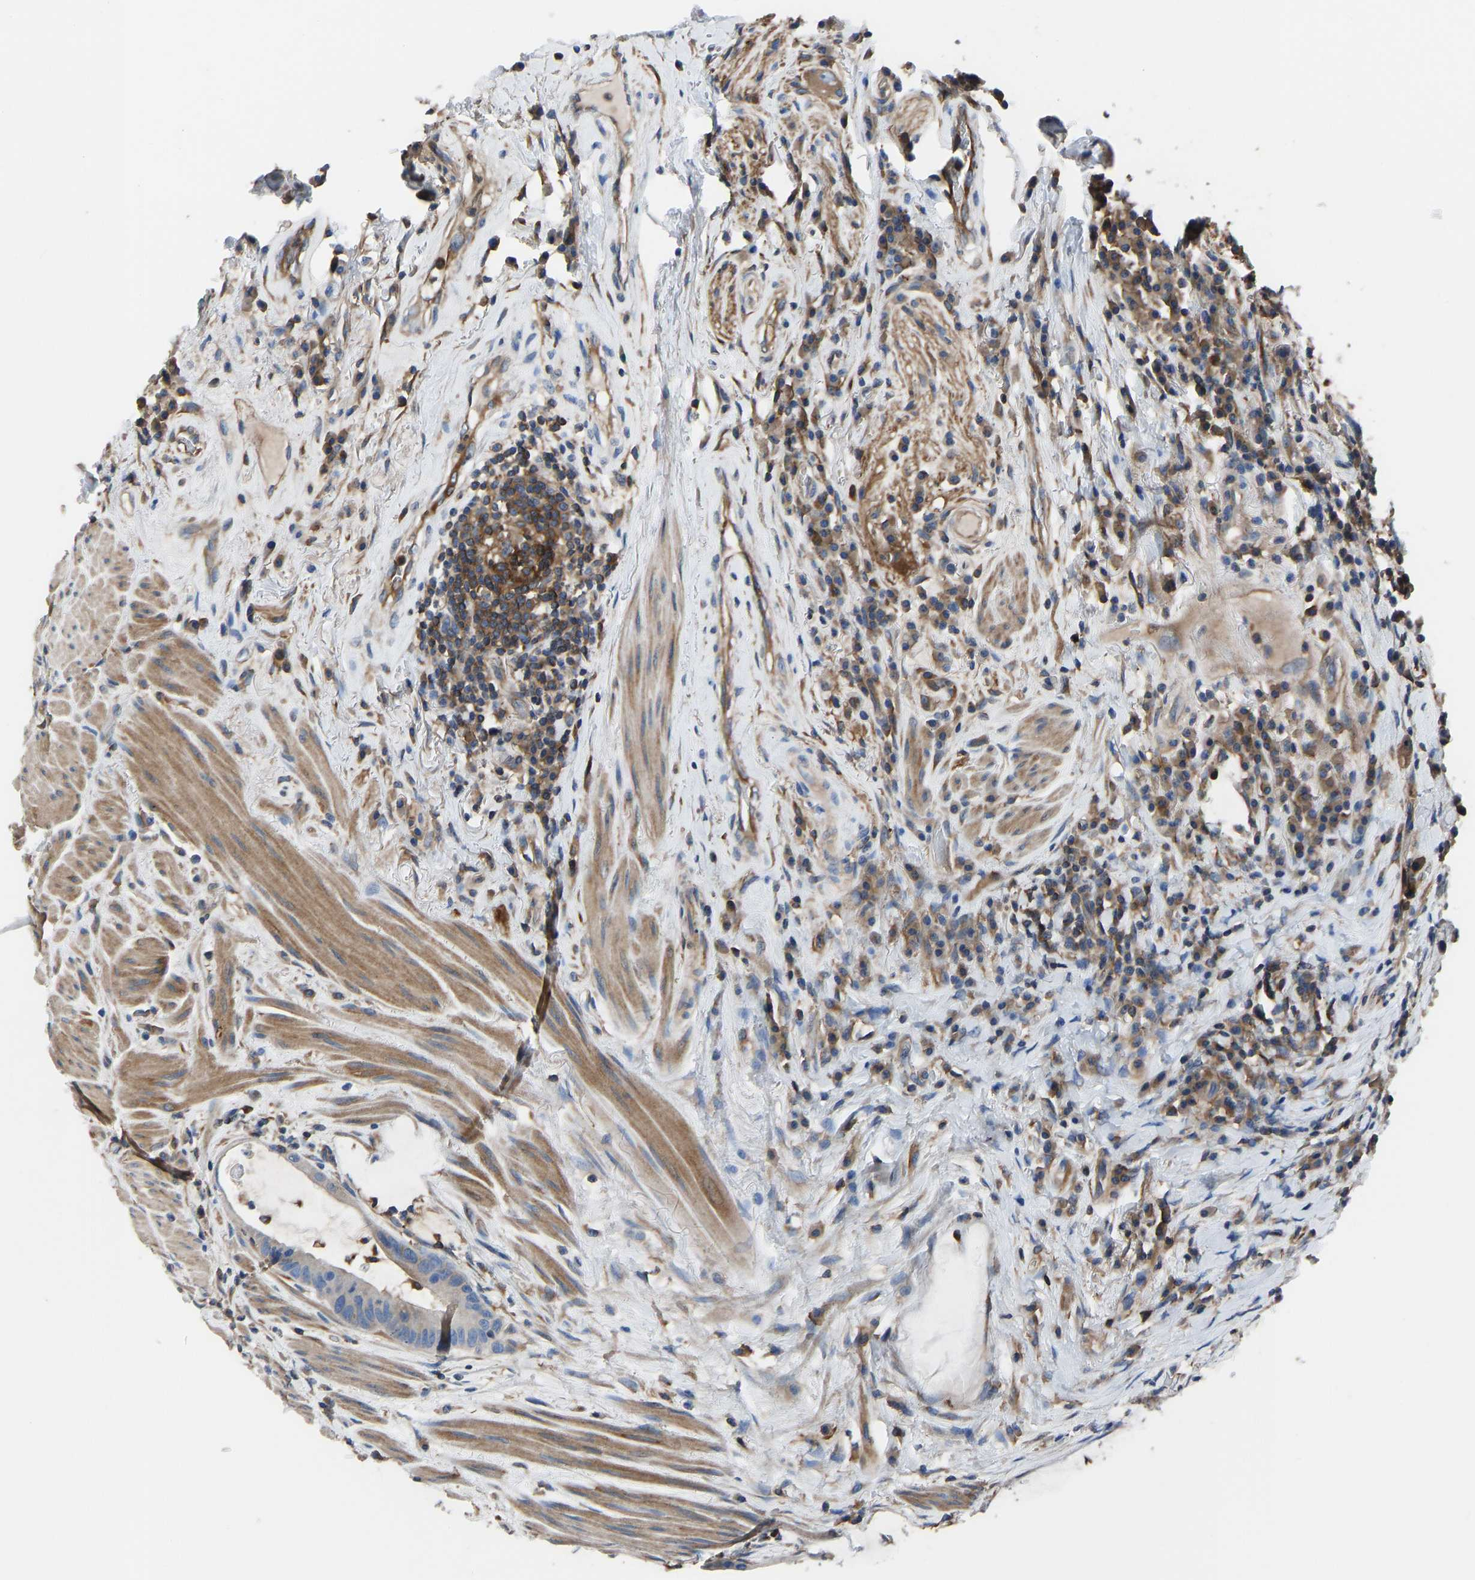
{"staining": {"intensity": "negative", "quantity": "none", "location": "none"}, "tissue": "colorectal cancer", "cell_type": "Tumor cells", "image_type": "cancer", "snomed": [{"axis": "morphology", "description": "Adenocarcinoma, NOS"}, {"axis": "topography", "description": "Rectum"}], "caption": "Histopathology image shows no protein staining in tumor cells of colorectal adenocarcinoma tissue.", "gene": "PRKAR1A", "patient": {"sex": "female", "age": 89}}